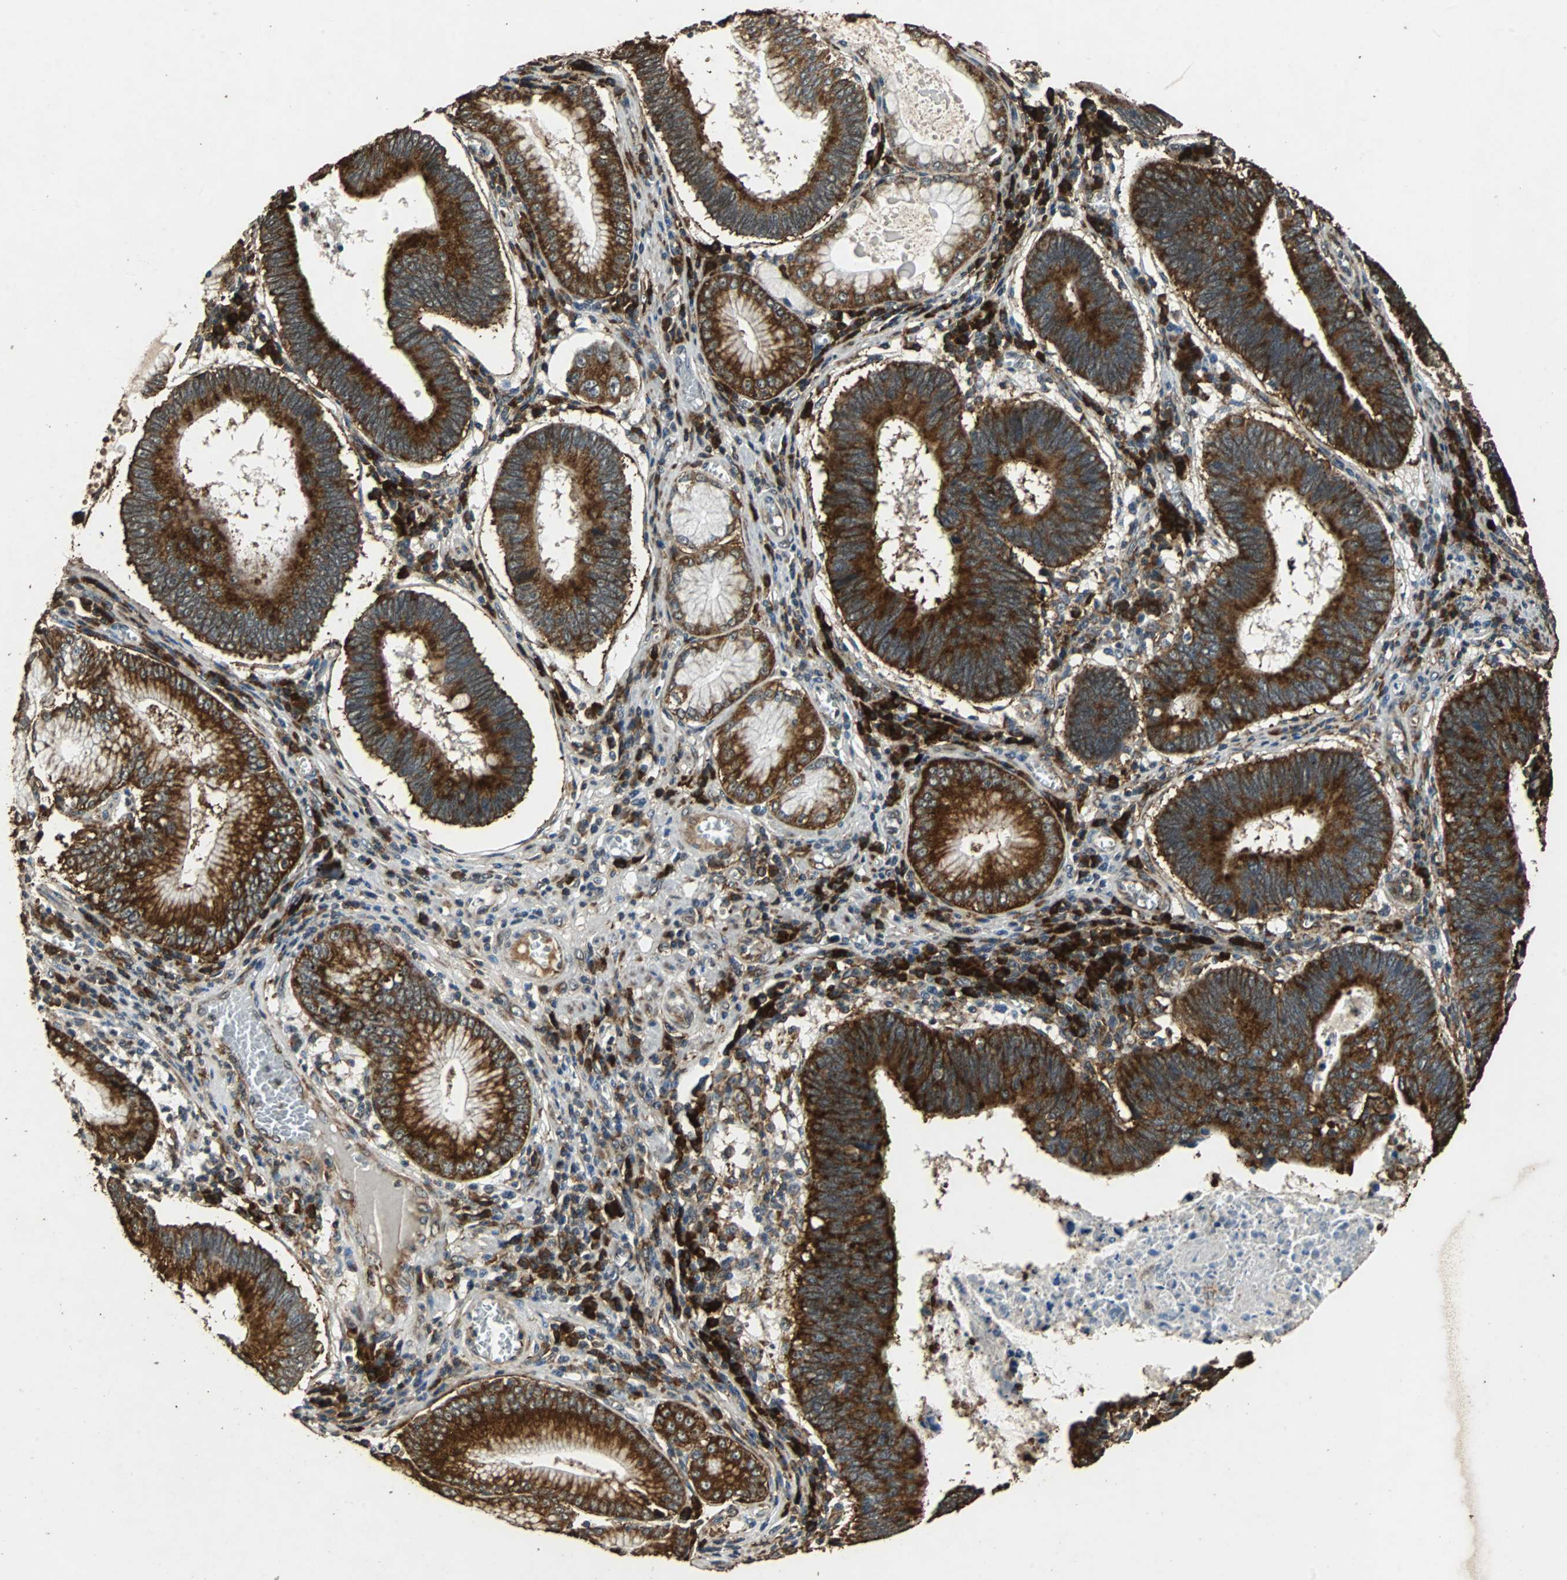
{"staining": {"intensity": "strong", "quantity": ">75%", "location": "cytoplasmic/membranous"}, "tissue": "stomach cancer", "cell_type": "Tumor cells", "image_type": "cancer", "snomed": [{"axis": "morphology", "description": "Adenocarcinoma, NOS"}, {"axis": "topography", "description": "Stomach"}], "caption": "Protein expression analysis of adenocarcinoma (stomach) demonstrates strong cytoplasmic/membranous staining in about >75% of tumor cells. The protein of interest is shown in brown color, while the nuclei are stained blue.", "gene": "NAA10", "patient": {"sex": "male", "age": 59}}